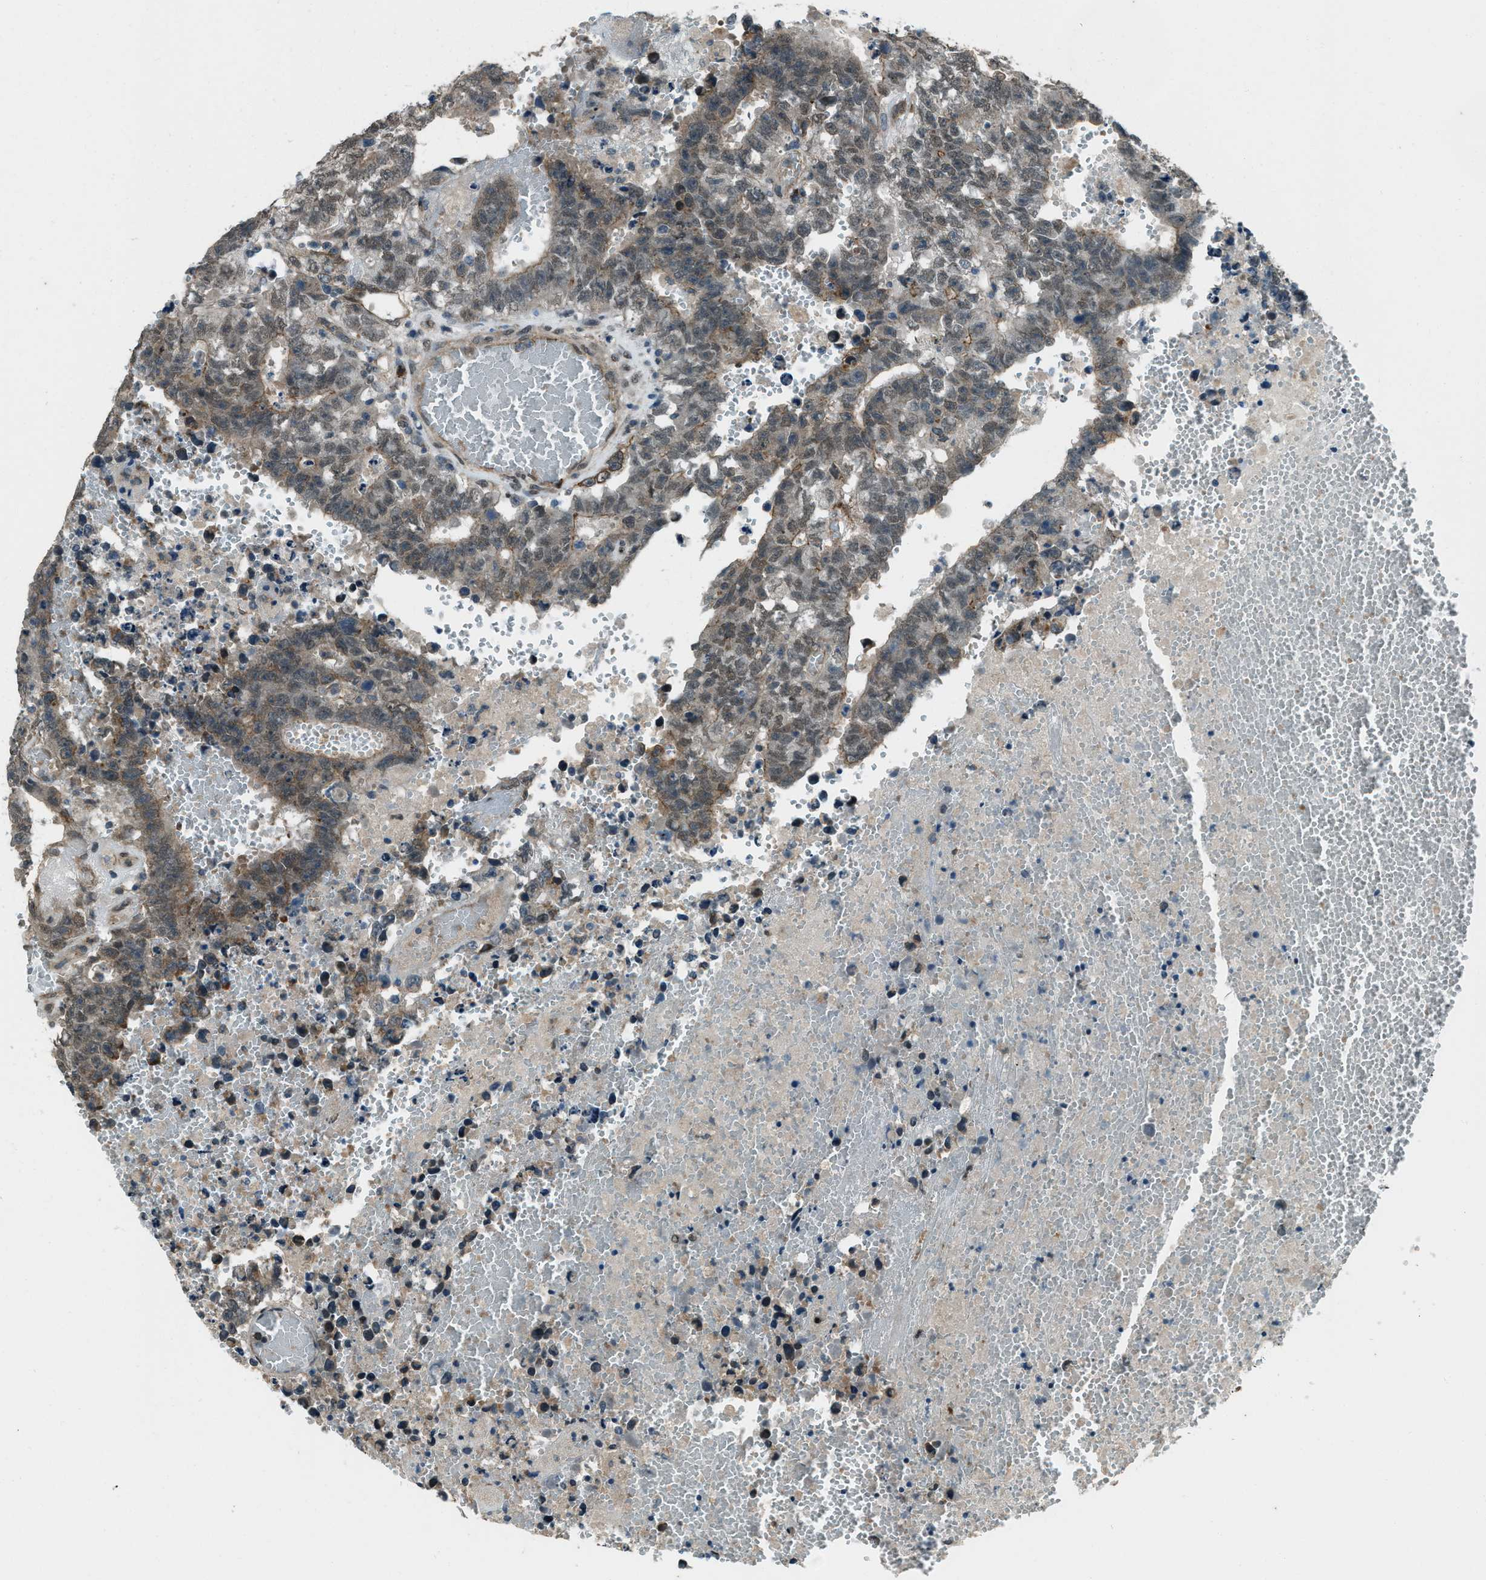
{"staining": {"intensity": "weak", "quantity": ">75%", "location": "cytoplasmic/membranous"}, "tissue": "testis cancer", "cell_type": "Tumor cells", "image_type": "cancer", "snomed": [{"axis": "morphology", "description": "Carcinoma, Embryonal, NOS"}, {"axis": "topography", "description": "Testis"}], "caption": "Protein staining reveals weak cytoplasmic/membranous expression in about >75% of tumor cells in embryonal carcinoma (testis). The staining was performed using DAB, with brown indicating positive protein expression. Nuclei are stained blue with hematoxylin.", "gene": "SVIL", "patient": {"sex": "male", "age": 25}}